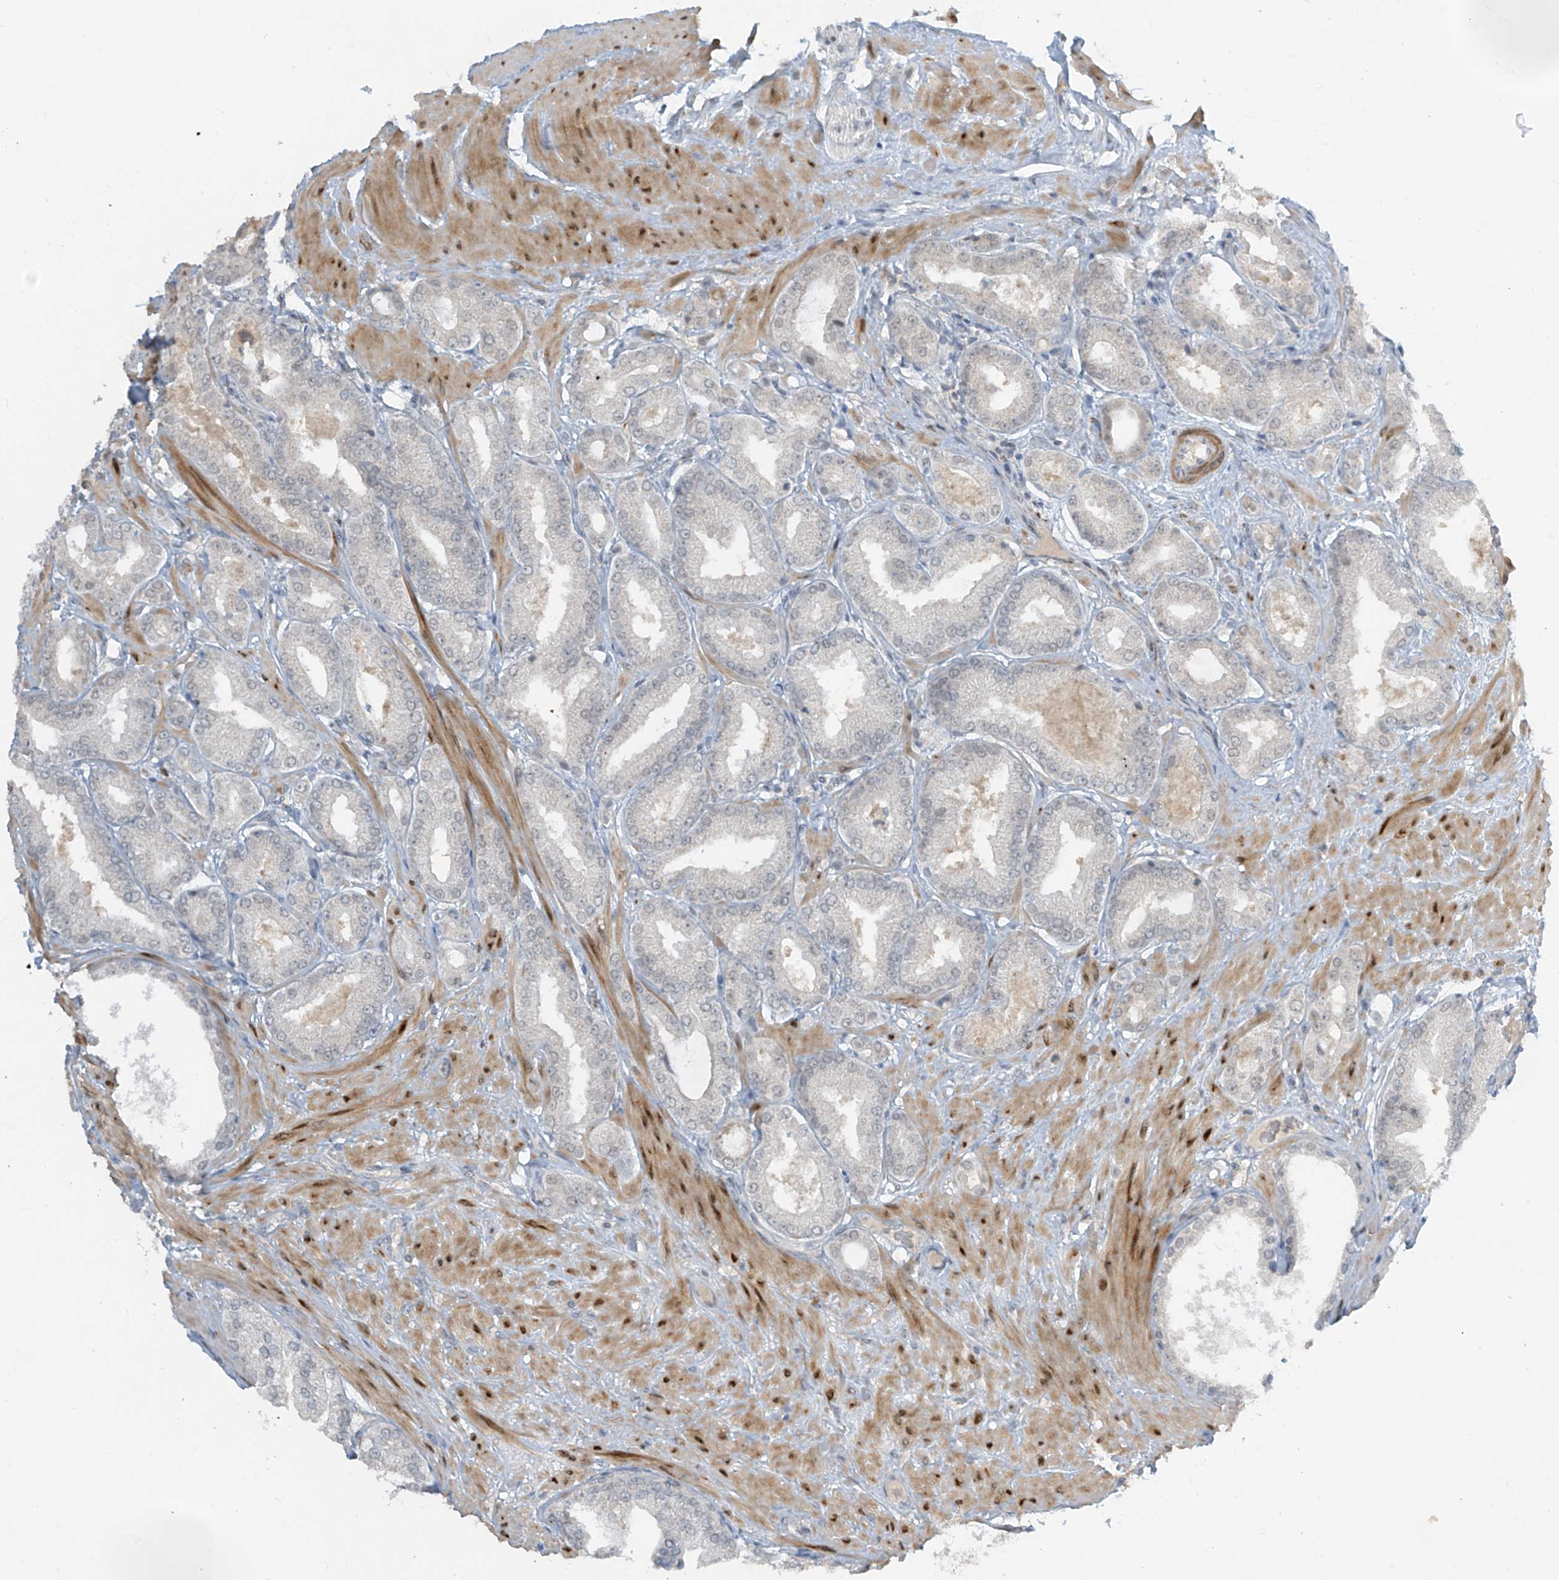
{"staining": {"intensity": "negative", "quantity": "none", "location": "none"}, "tissue": "prostate cancer", "cell_type": "Tumor cells", "image_type": "cancer", "snomed": [{"axis": "morphology", "description": "Adenocarcinoma, Low grade"}, {"axis": "topography", "description": "Prostate"}], "caption": "Immunohistochemistry of human prostate cancer (low-grade adenocarcinoma) displays no staining in tumor cells.", "gene": "METAP1D", "patient": {"sex": "male", "age": 63}}